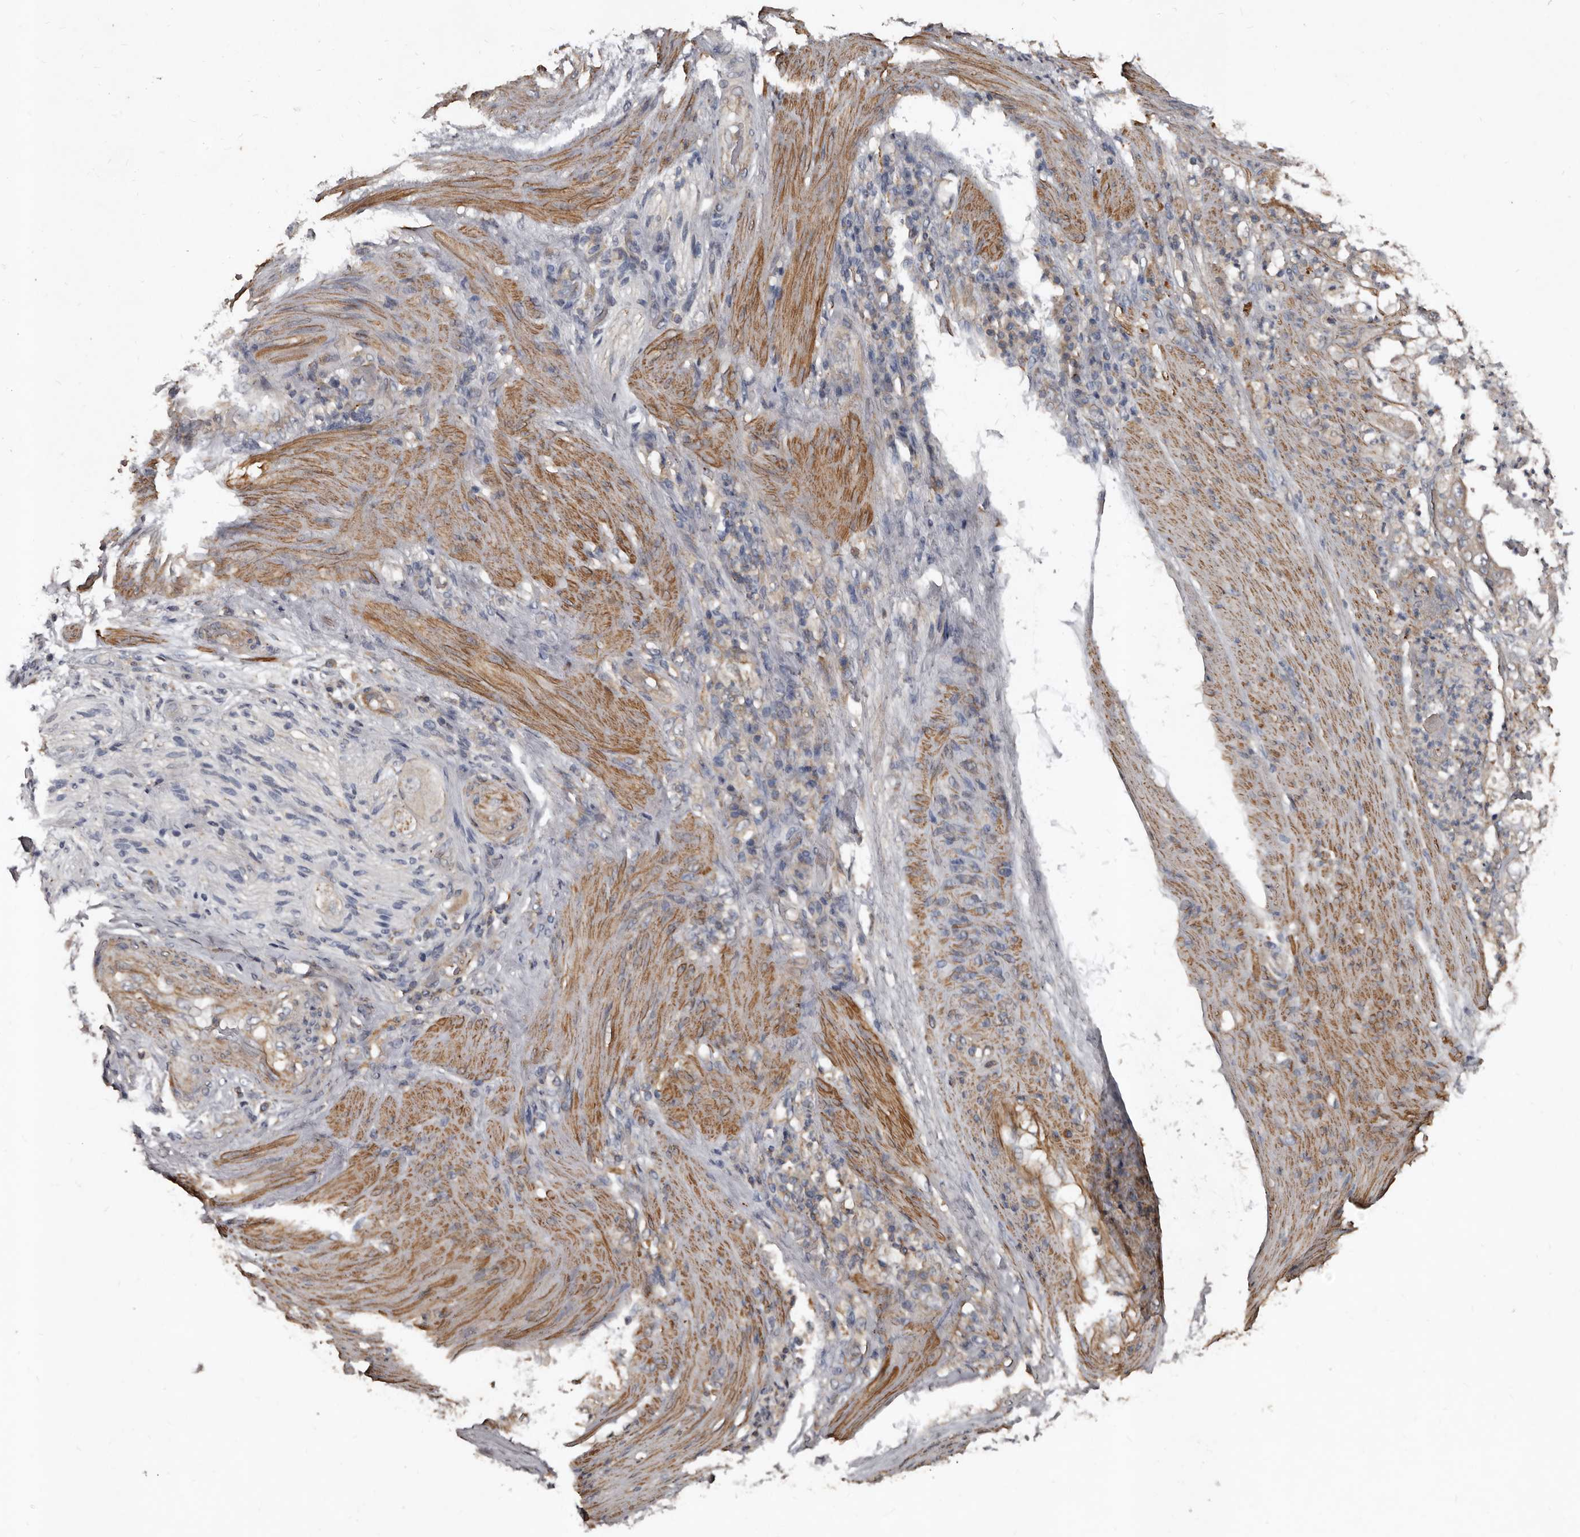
{"staining": {"intensity": "weak", "quantity": "<25%", "location": "cytoplasmic/membranous"}, "tissue": "stomach cancer", "cell_type": "Tumor cells", "image_type": "cancer", "snomed": [{"axis": "morphology", "description": "Adenocarcinoma, NOS"}, {"axis": "topography", "description": "Stomach"}], "caption": "Tumor cells are negative for brown protein staining in adenocarcinoma (stomach). (DAB immunohistochemistry, high magnification).", "gene": "GREB1", "patient": {"sex": "female", "age": 73}}